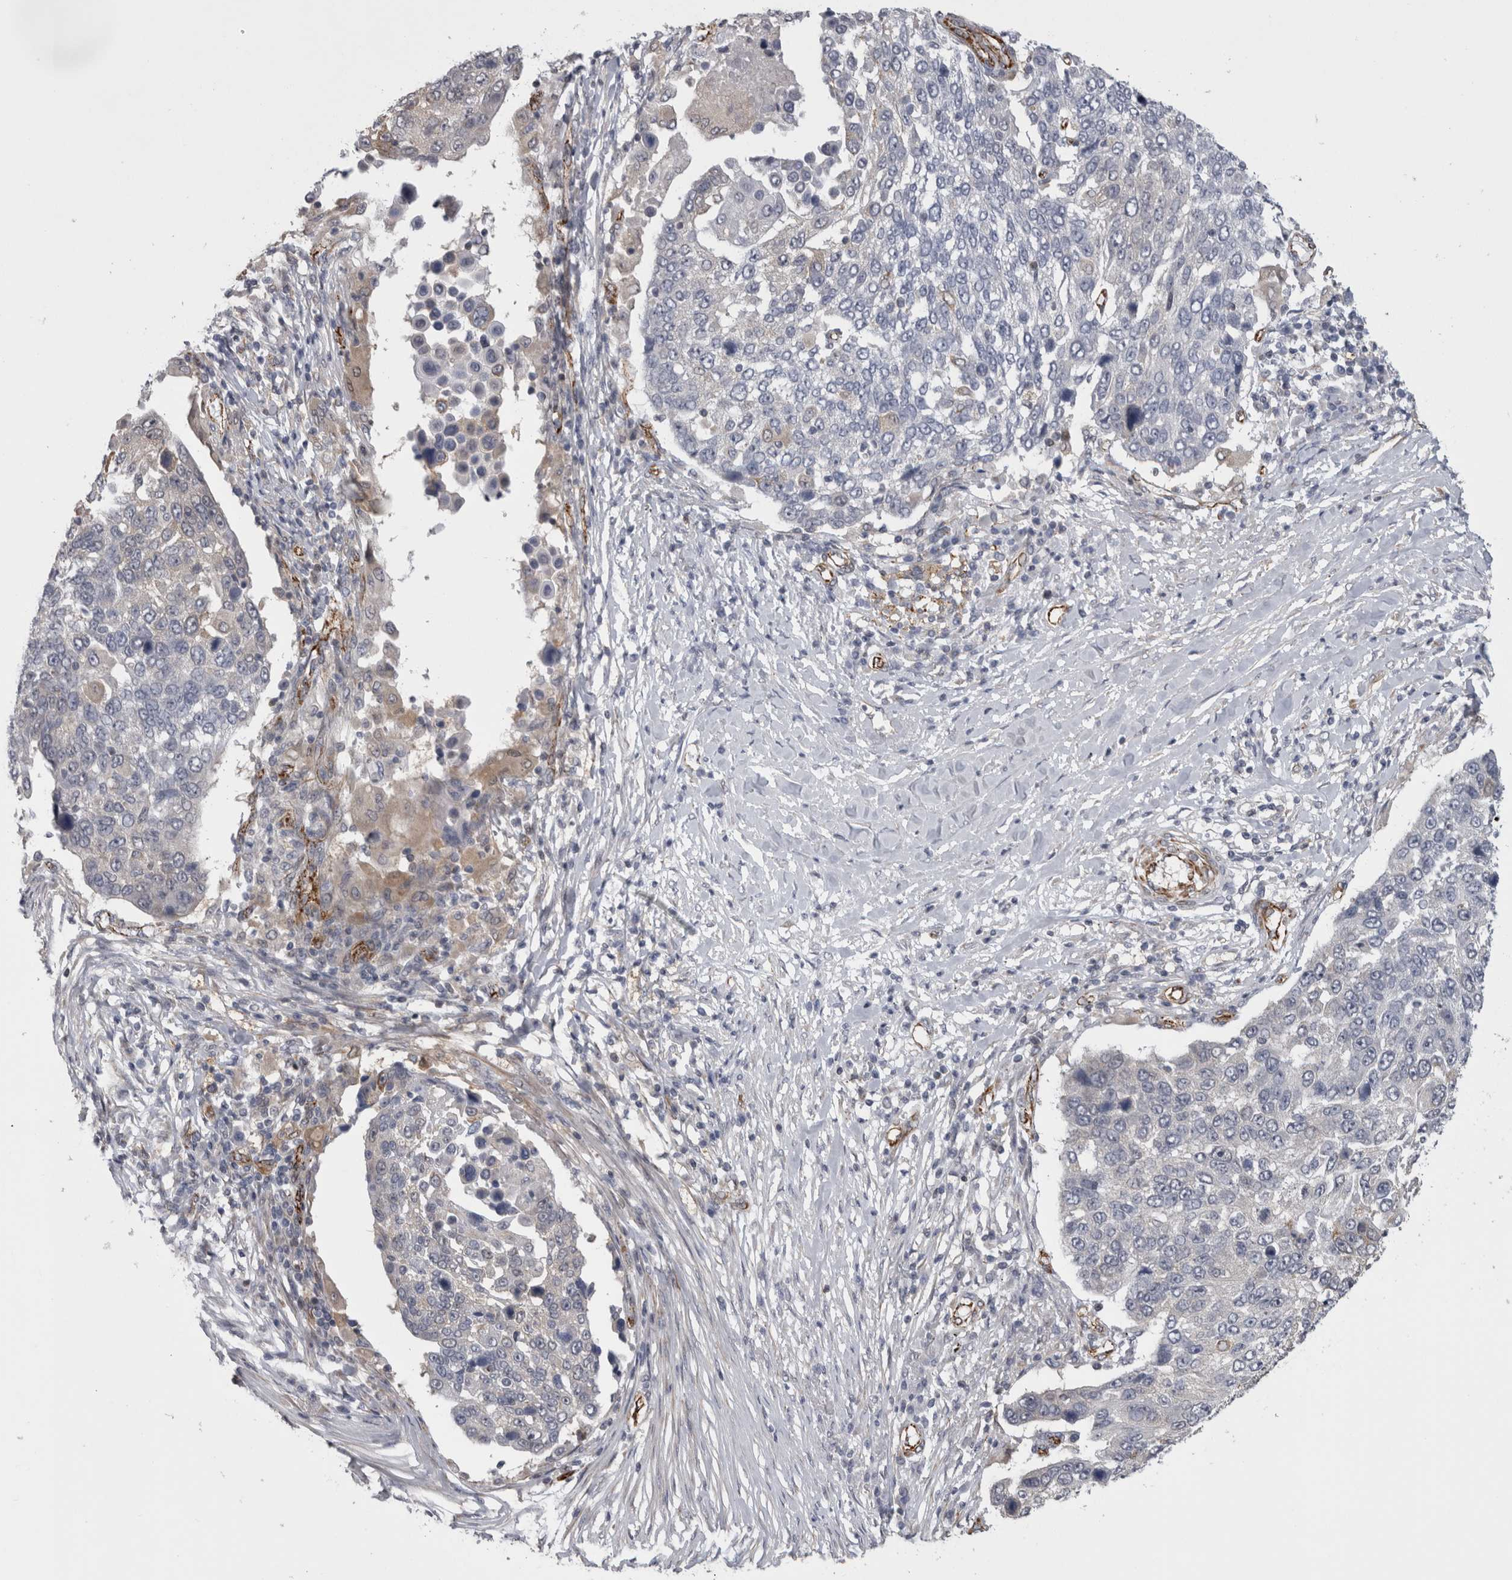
{"staining": {"intensity": "weak", "quantity": "<25%", "location": "cytoplasmic/membranous"}, "tissue": "lung cancer", "cell_type": "Tumor cells", "image_type": "cancer", "snomed": [{"axis": "morphology", "description": "Squamous cell carcinoma, NOS"}, {"axis": "topography", "description": "Lung"}], "caption": "DAB (3,3'-diaminobenzidine) immunohistochemical staining of human lung cancer demonstrates no significant expression in tumor cells.", "gene": "ACOT7", "patient": {"sex": "male", "age": 66}}